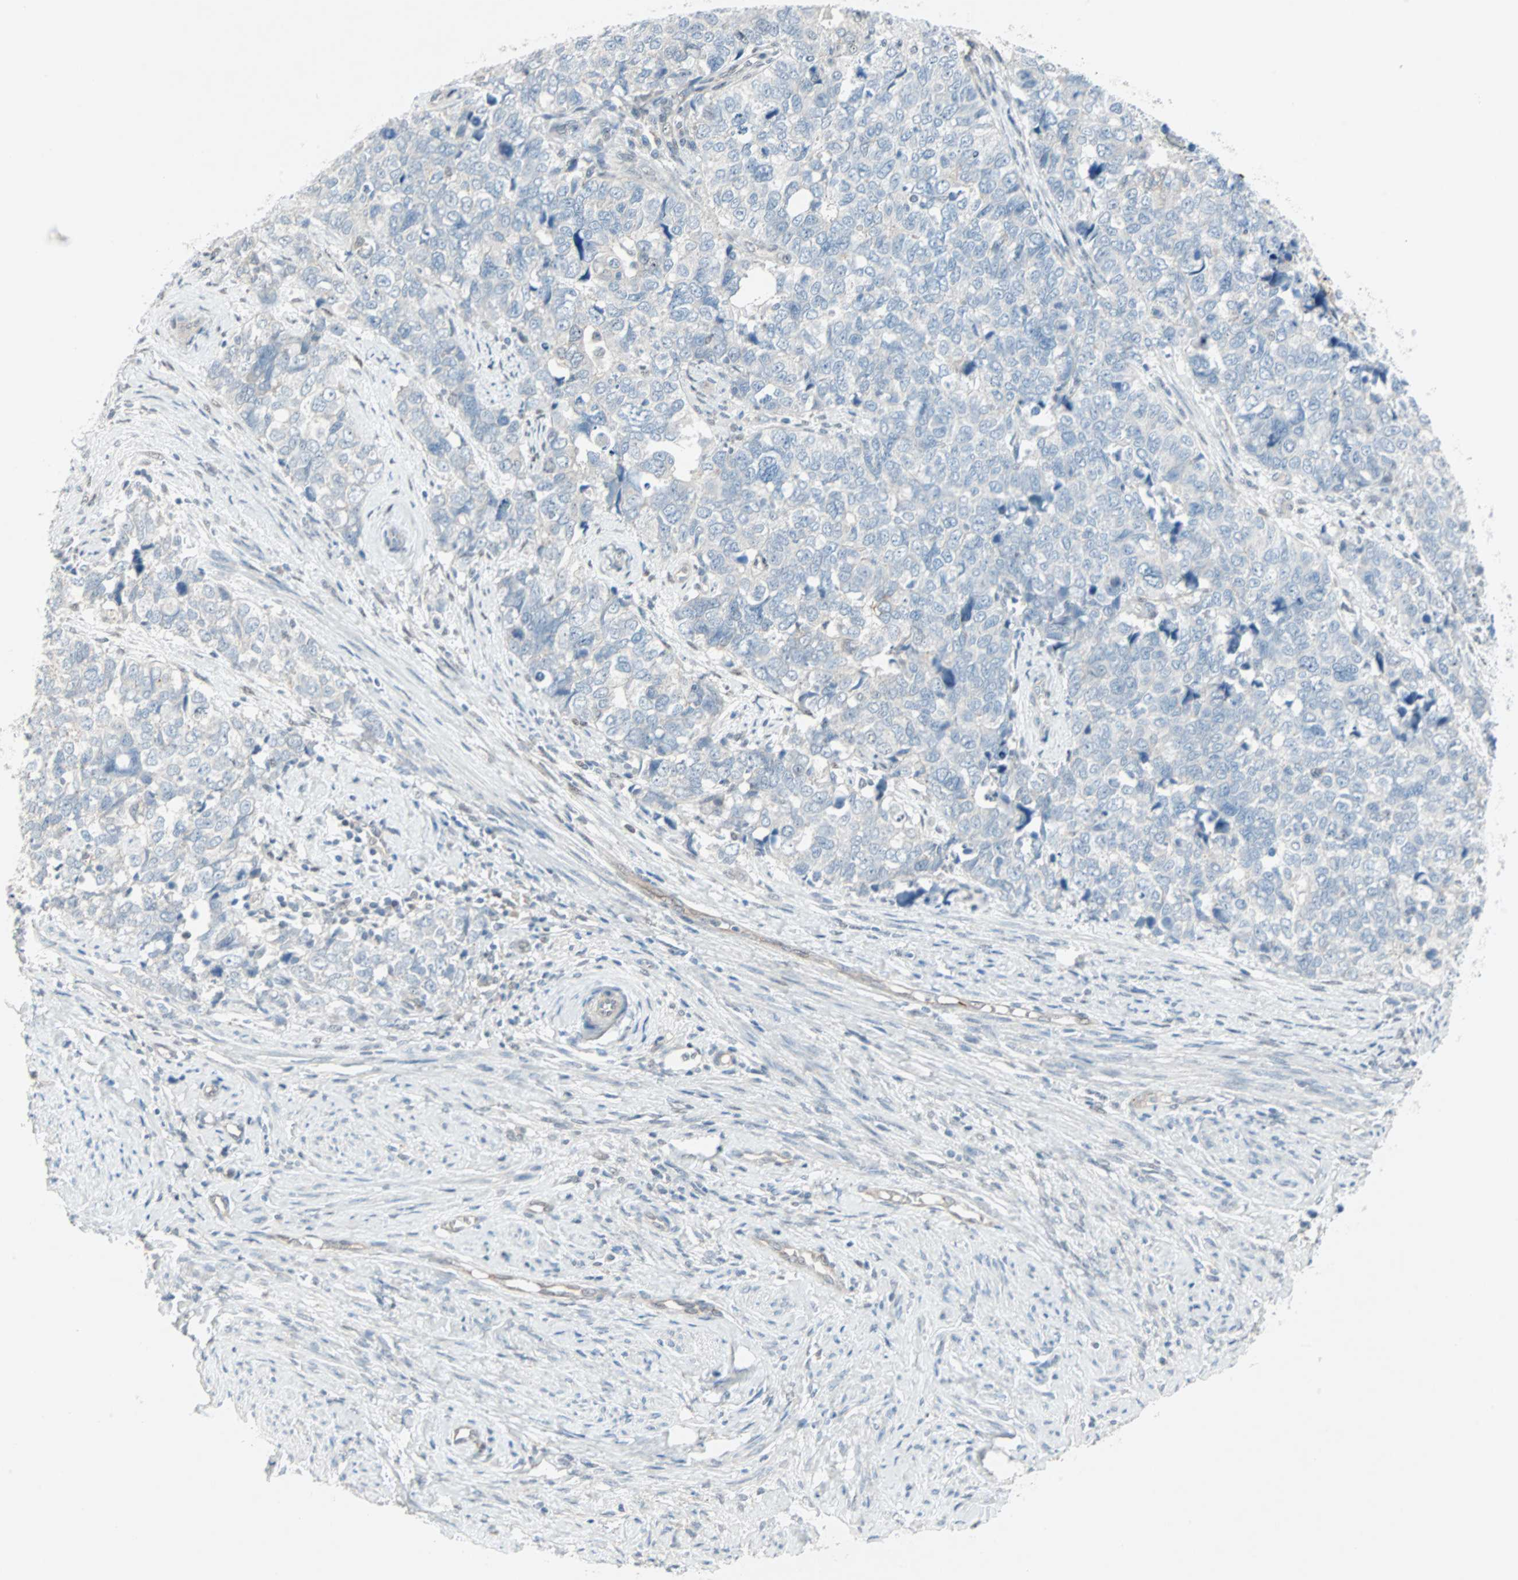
{"staining": {"intensity": "moderate", "quantity": "<25%", "location": "cytoplasmic/membranous"}, "tissue": "cervical cancer", "cell_type": "Tumor cells", "image_type": "cancer", "snomed": [{"axis": "morphology", "description": "Squamous cell carcinoma, NOS"}, {"axis": "topography", "description": "Cervix"}], "caption": "Immunohistochemistry (IHC) (DAB (3,3'-diaminobenzidine)) staining of cervical squamous cell carcinoma exhibits moderate cytoplasmic/membranous protein positivity in approximately <25% of tumor cells. (DAB IHC with brightfield microscopy, high magnification).", "gene": "CAND2", "patient": {"sex": "female", "age": 63}}